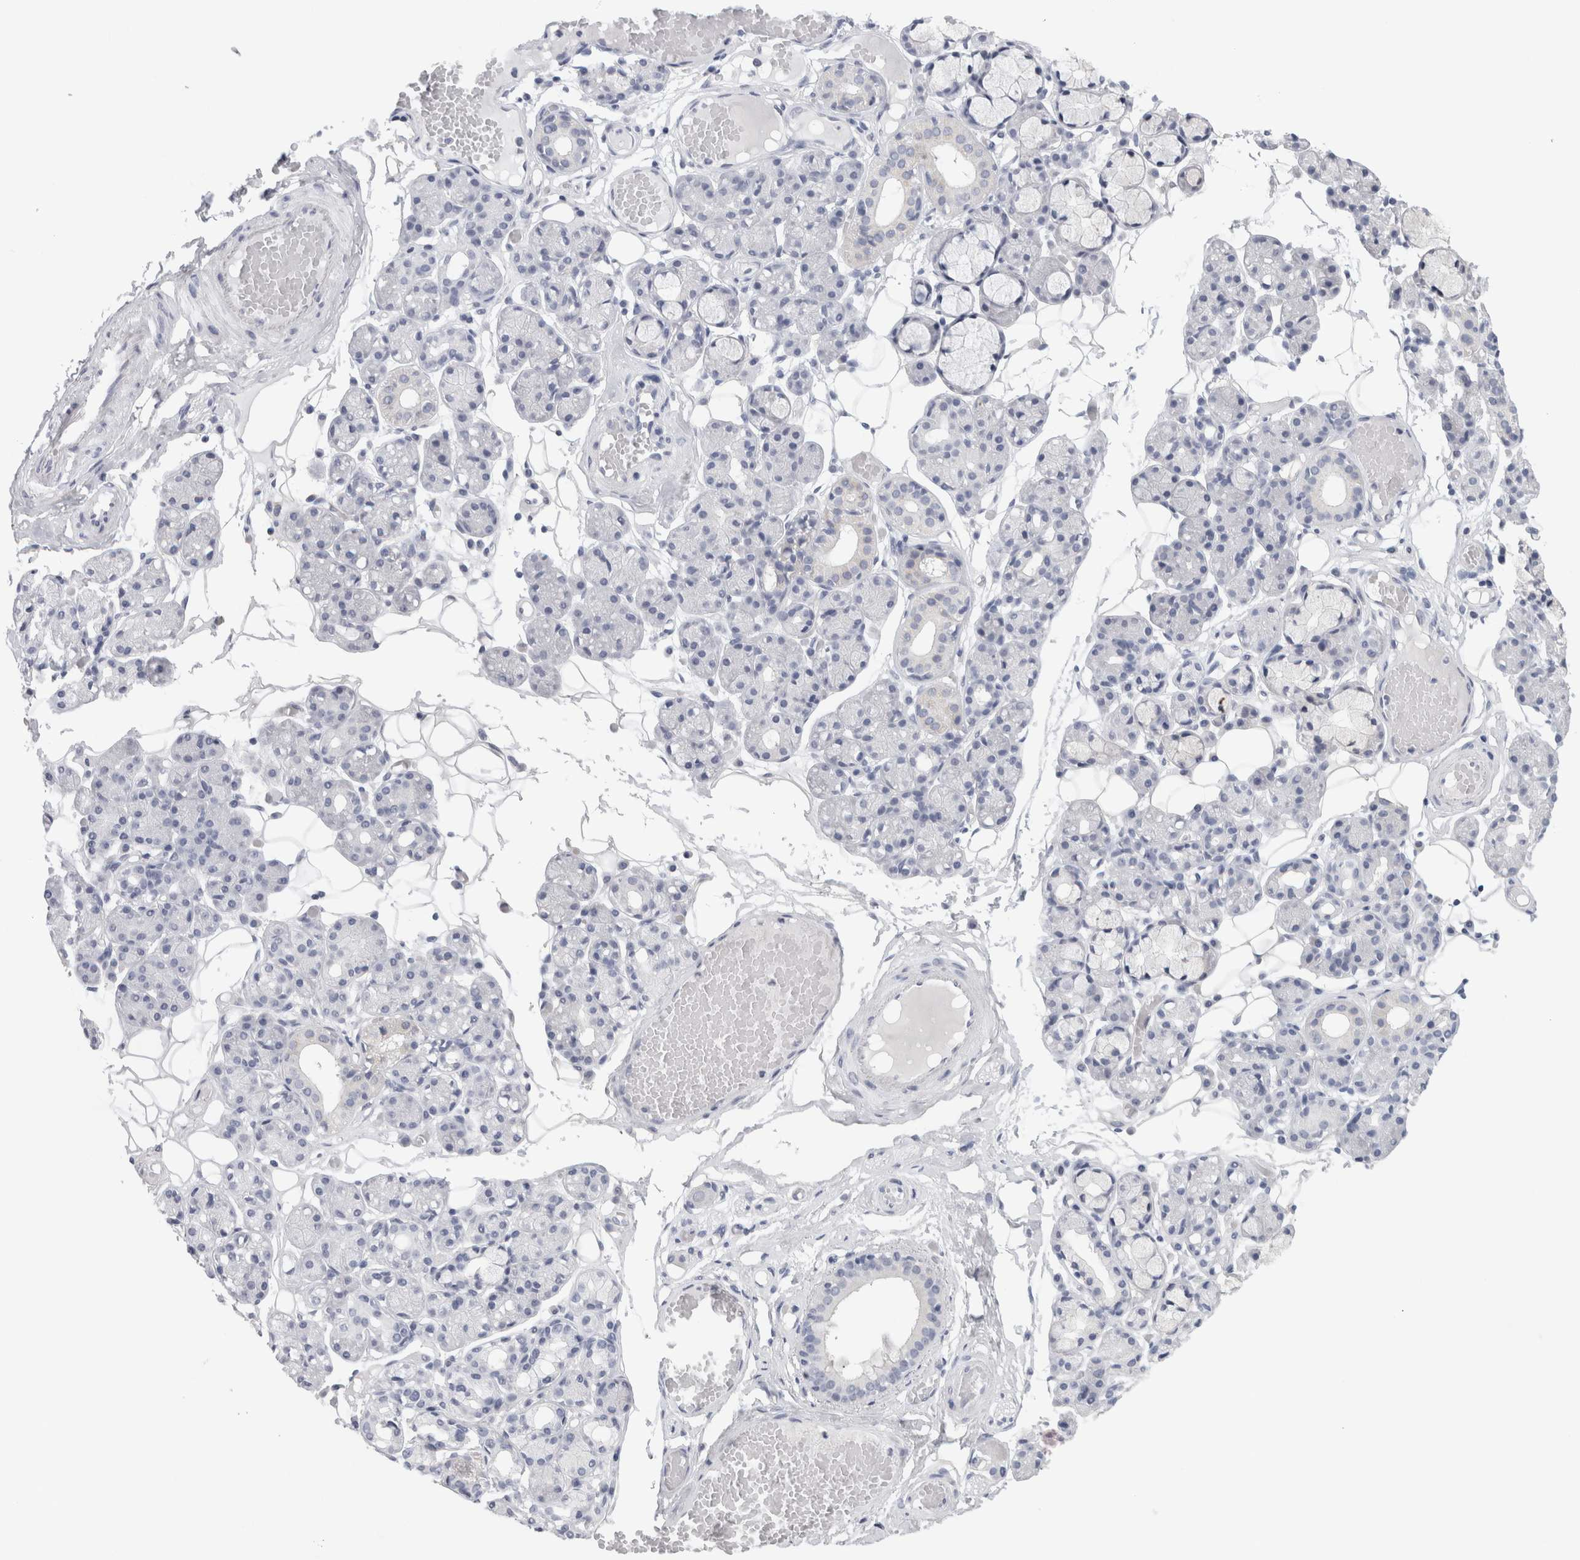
{"staining": {"intensity": "negative", "quantity": "none", "location": "none"}, "tissue": "salivary gland", "cell_type": "Glandular cells", "image_type": "normal", "snomed": [{"axis": "morphology", "description": "Normal tissue, NOS"}, {"axis": "topography", "description": "Salivary gland"}], "caption": "Glandular cells are negative for brown protein staining in normal salivary gland. (DAB (3,3'-diaminobenzidine) IHC visualized using brightfield microscopy, high magnification).", "gene": "TONSL", "patient": {"sex": "male", "age": 63}}